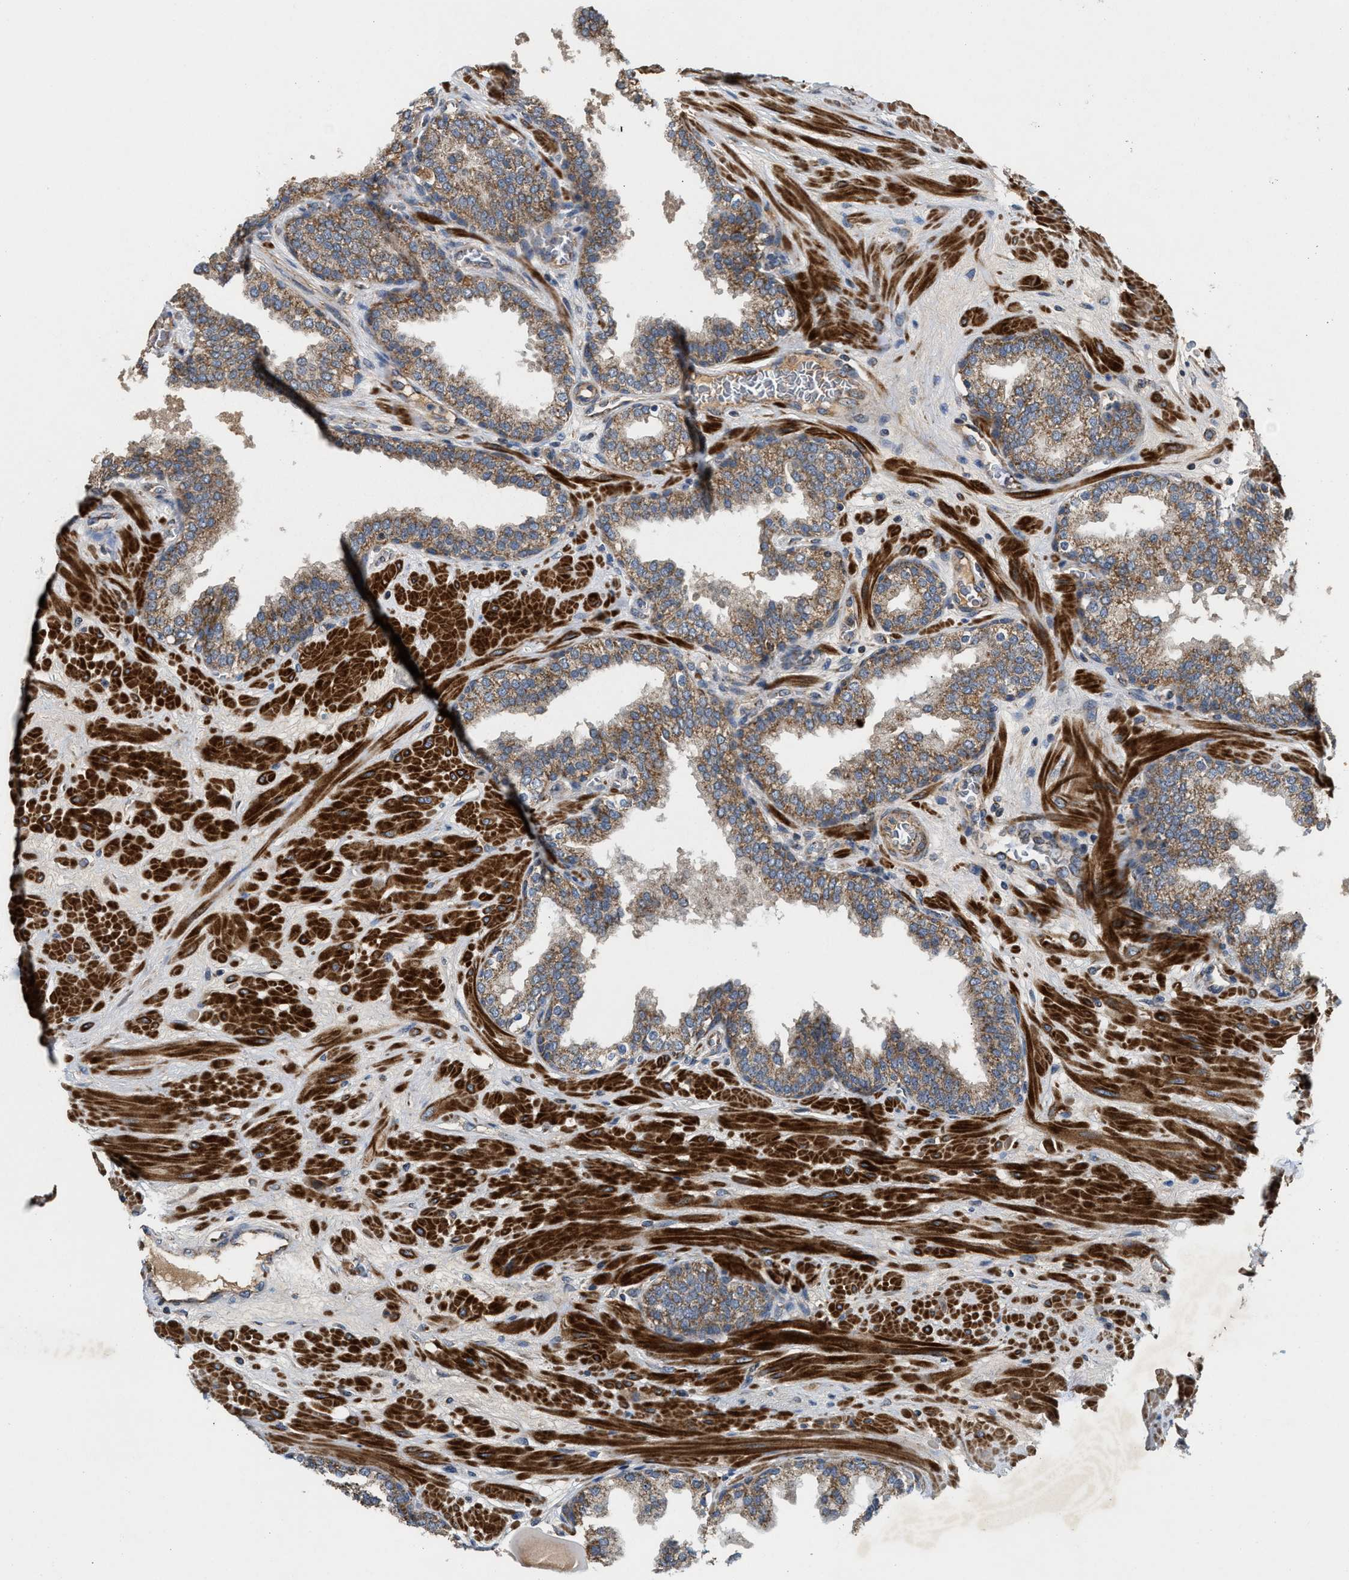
{"staining": {"intensity": "moderate", "quantity": ">75%", "location": "cytoplasmic/membranous"}, "tissue": "prostate", "cell_type": "Glandular cells", "image_type": "normal", "snomed": [{"axis": "morphology", "description": "Normal tissue, NOS"}, {"axis": "topography", "description": "Prostate"}], "caption": "Protein positivity by IHC reveals moderate cytoplasmic/membranous expression in approximately >75% of glandular cells in unremarkable prostate.", "gene": "TACO1", "patient": {"sex": "male", "age": 51}}